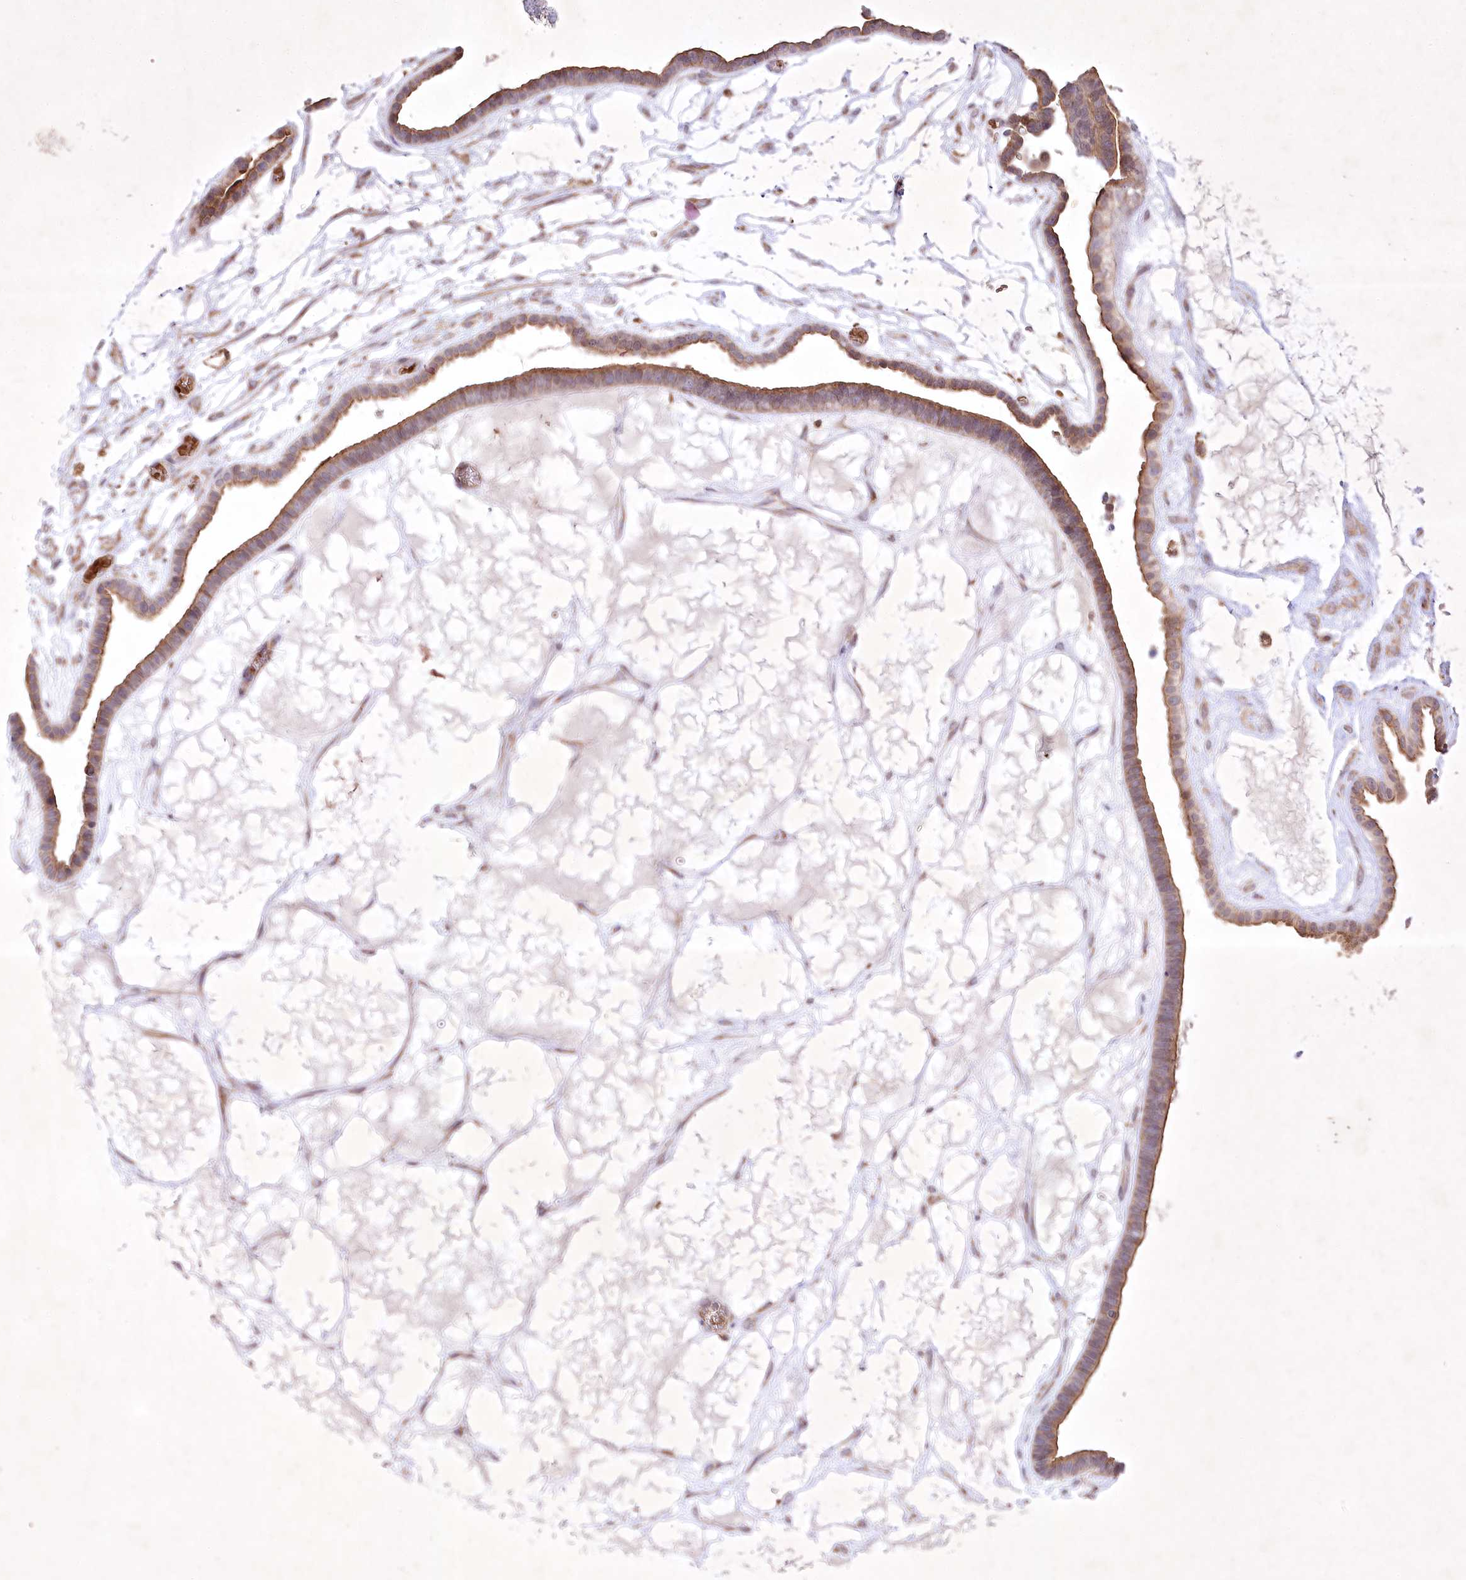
{"staining": {"intensity": "moderate", "quantity": ">75%", "location": "cytoplasmic/membranous"}, "tissue": "ovarian cancer", "cell_type": "Tumor cells", "image_type": "cancer", "snomed": [{"axis": "morphology", "description": "Cystadenocarcinoma, serous, NOS"}, {"axis": "topography", "description": "Ovary"}], "caption": "This micrograph exhibits ovarian cancer (serous cystadenocarcinoma) stained with IHC to label a protein in brown. The cytoplasmic/membranous of tumor cells show moderate positivity for the protein. Nuclei are counter-stained blue.", "gene": "OPA1", "patient": {"sex": "female", "age": 56}}